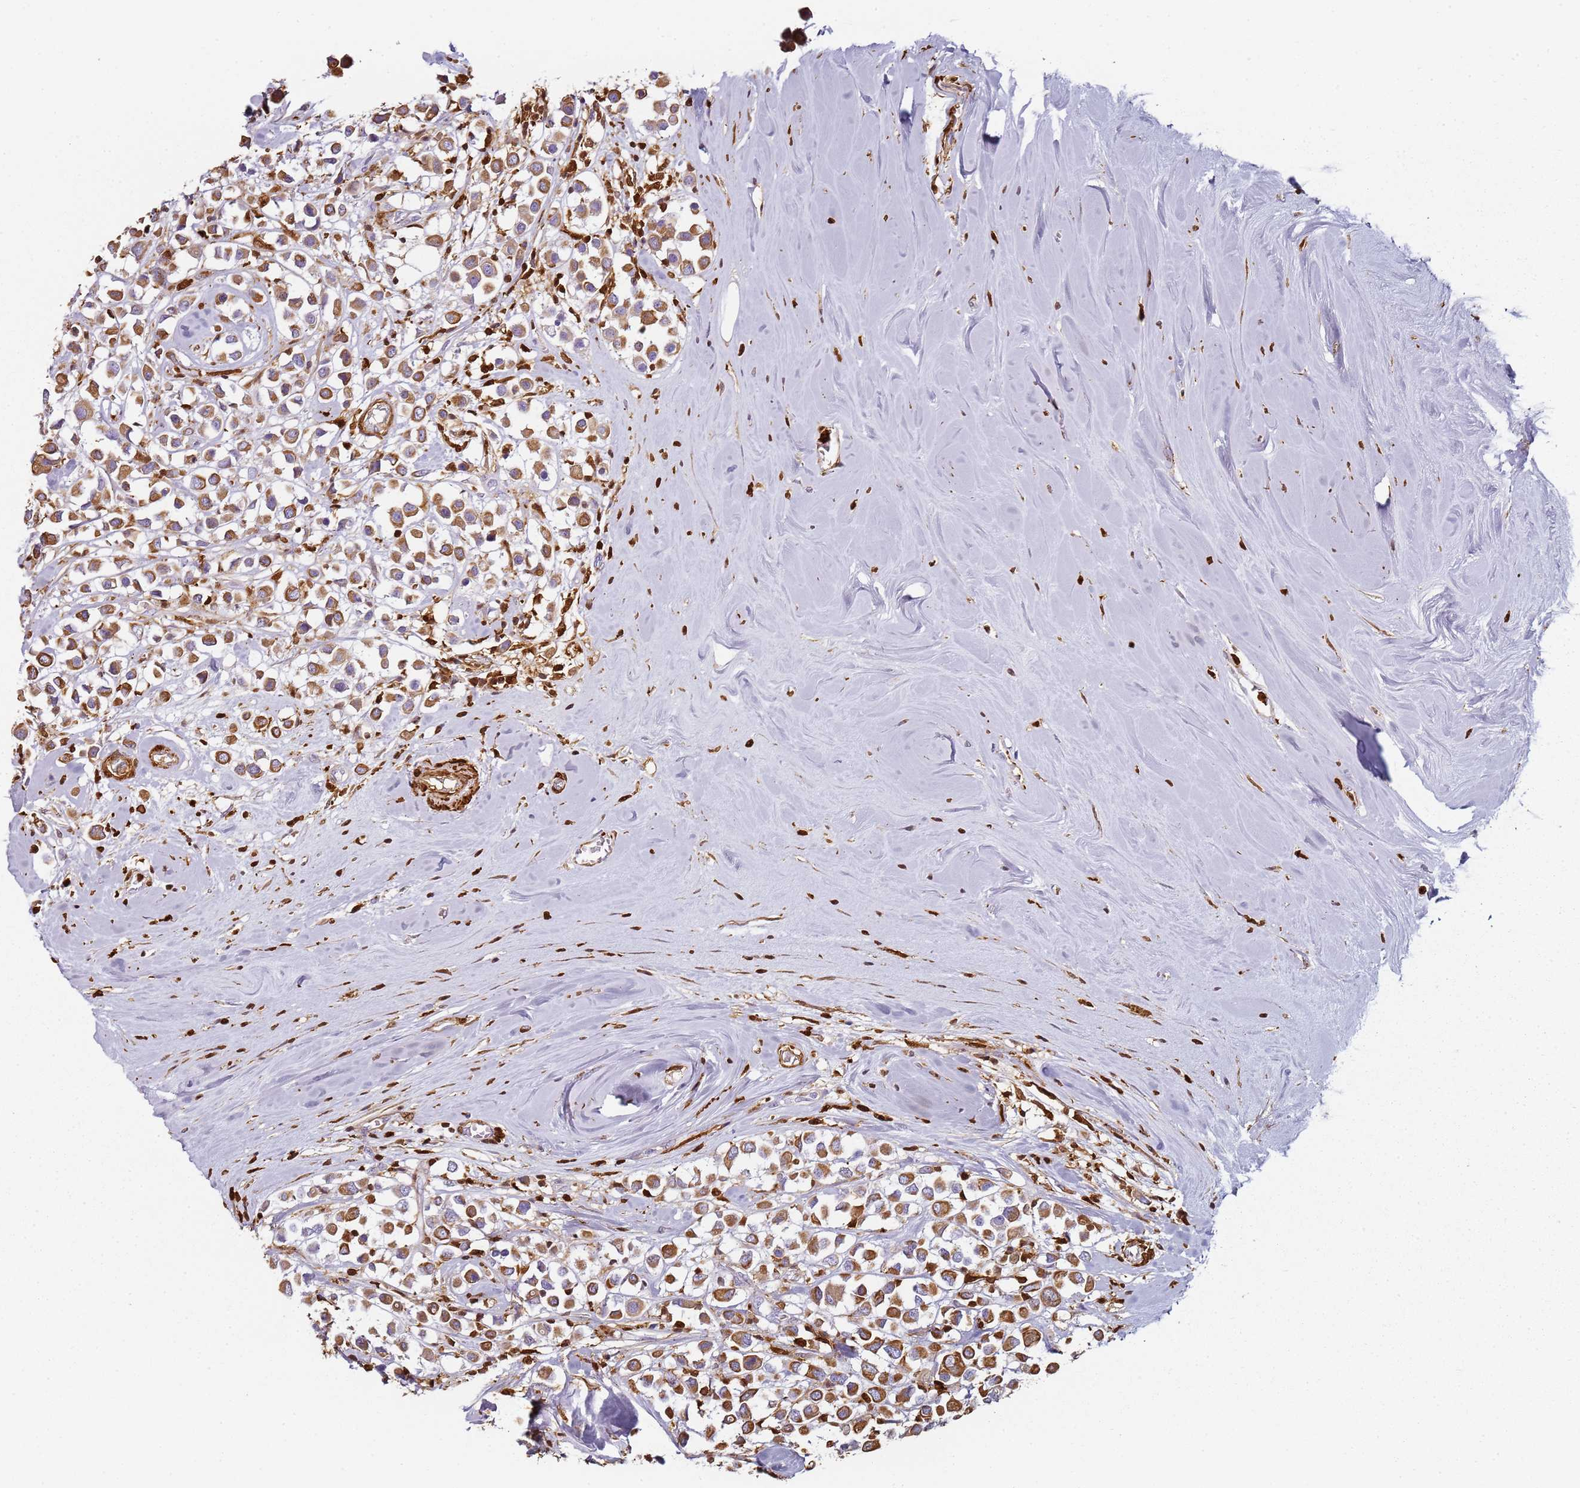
{"staining": {"intensity": "moderate", "quantity": ">75%", "location": "cytoplasmic/membranous"}, "tissue": "breast cancer", "cell_type": "Tumor cells", "image_type": "cancer", "snomed": [{"axis": "morphology", "description": "Duct carcinoma"}, {"axis": "topography", "description": "Breast"}], "caption": "Immunohistochemical staining of human breast cancer (intraductal carcinoma) demonstrates medium levels of moderate cytoplasmic/membranous protein positivity in approximately >75% of tumor cells.", "gene": "S100A4", "patient": {"sex": "female", "age": 61}}